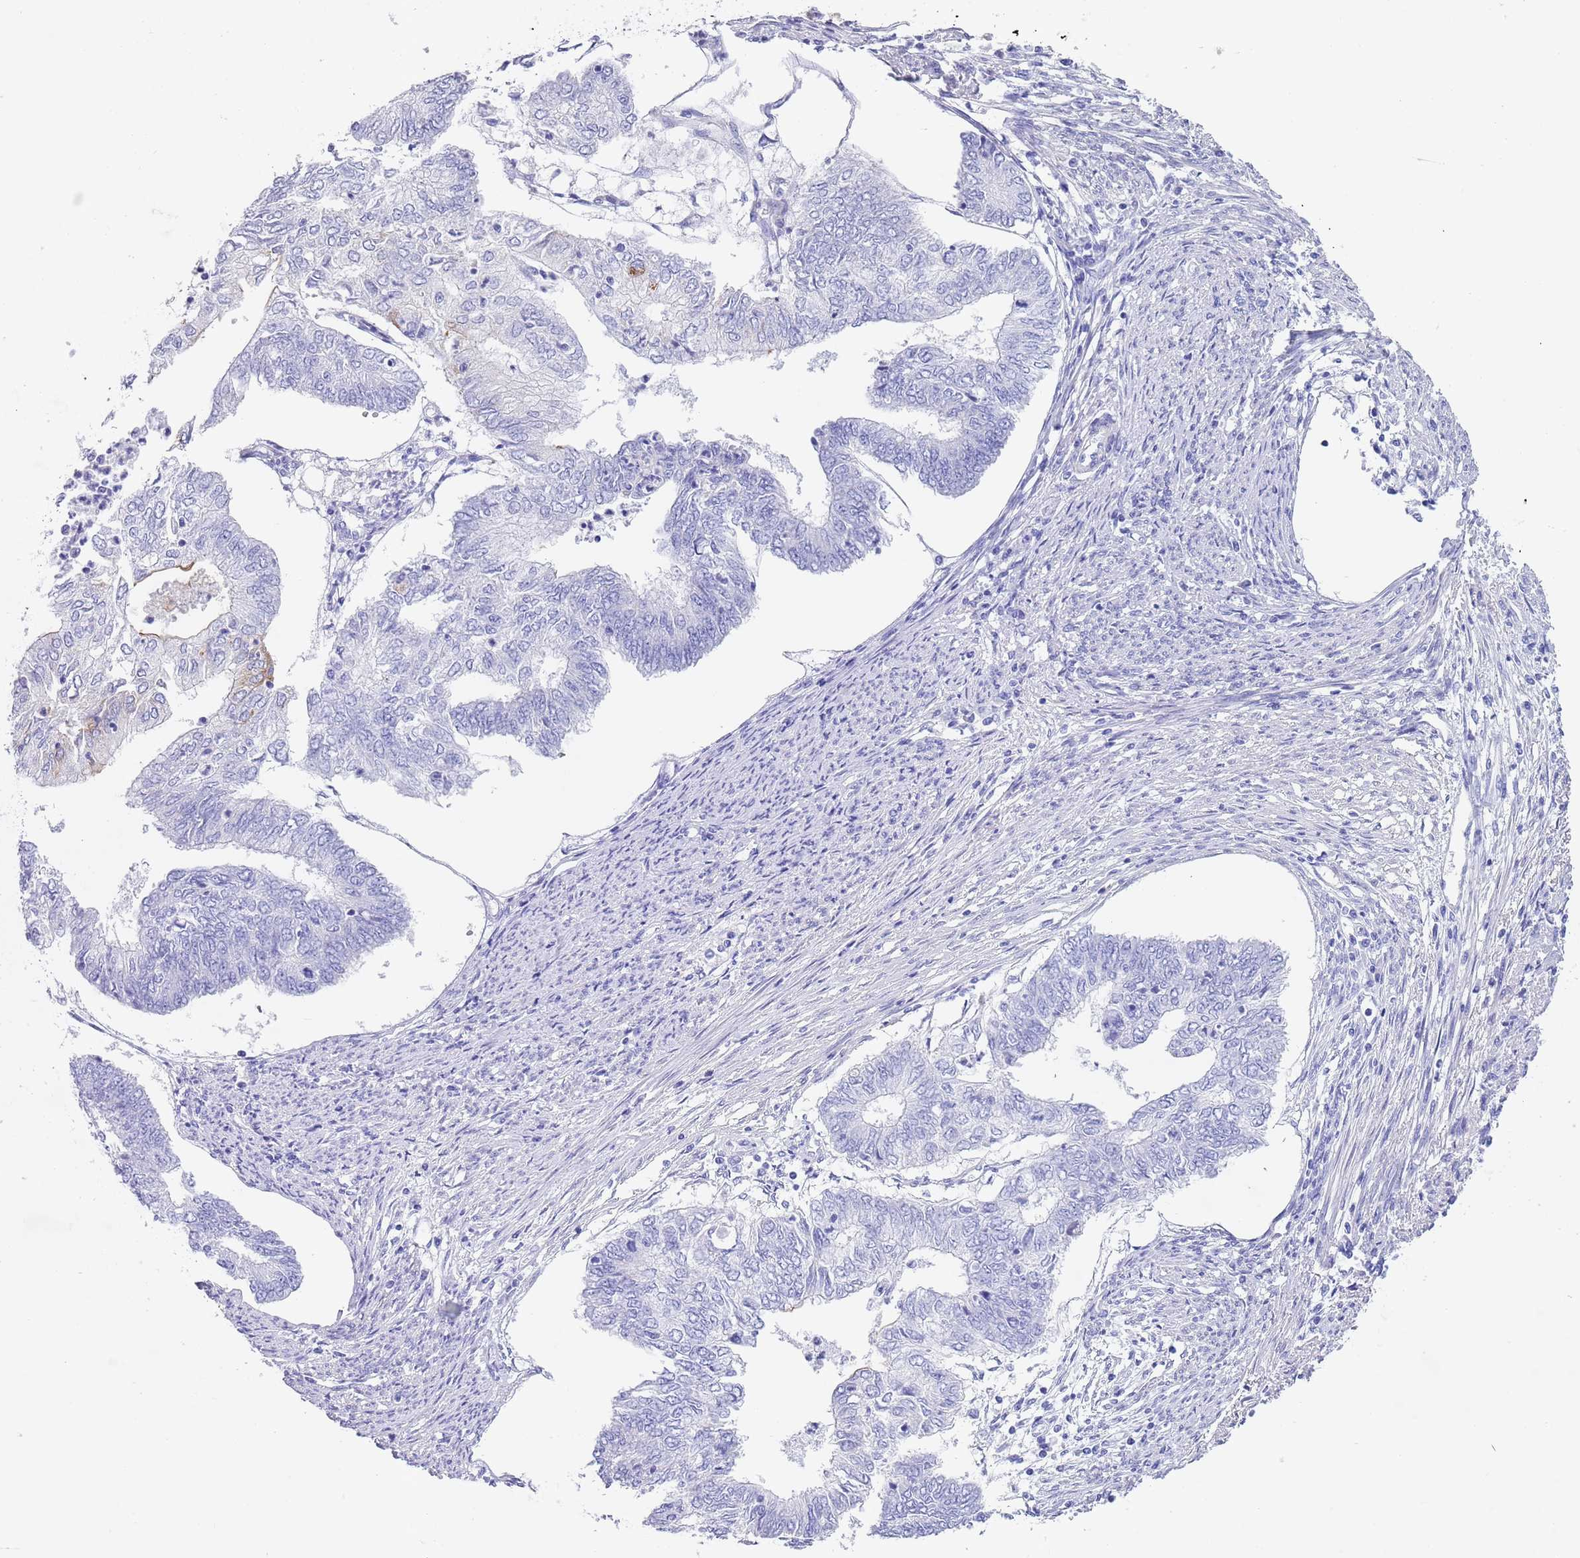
{"staining": {"intensity": "negative", "quantity": "none", "location": "none"}, "tissue": "endometrial cancer", "cell_type": "Tumor cells", "image_type": "cancer", "snomed": [{"axis": "morphology", "description": "Adenocarcinoma, NOS"}, {"axis": "topography", "description": "Endometrium"}], "caption": "Human adenocarcinoma (endometrial) stained for a protein using IHC reveals no expression in tumor cells.", "gene": "CPXM2", "patient": {"sex": "female", "age": 68}}